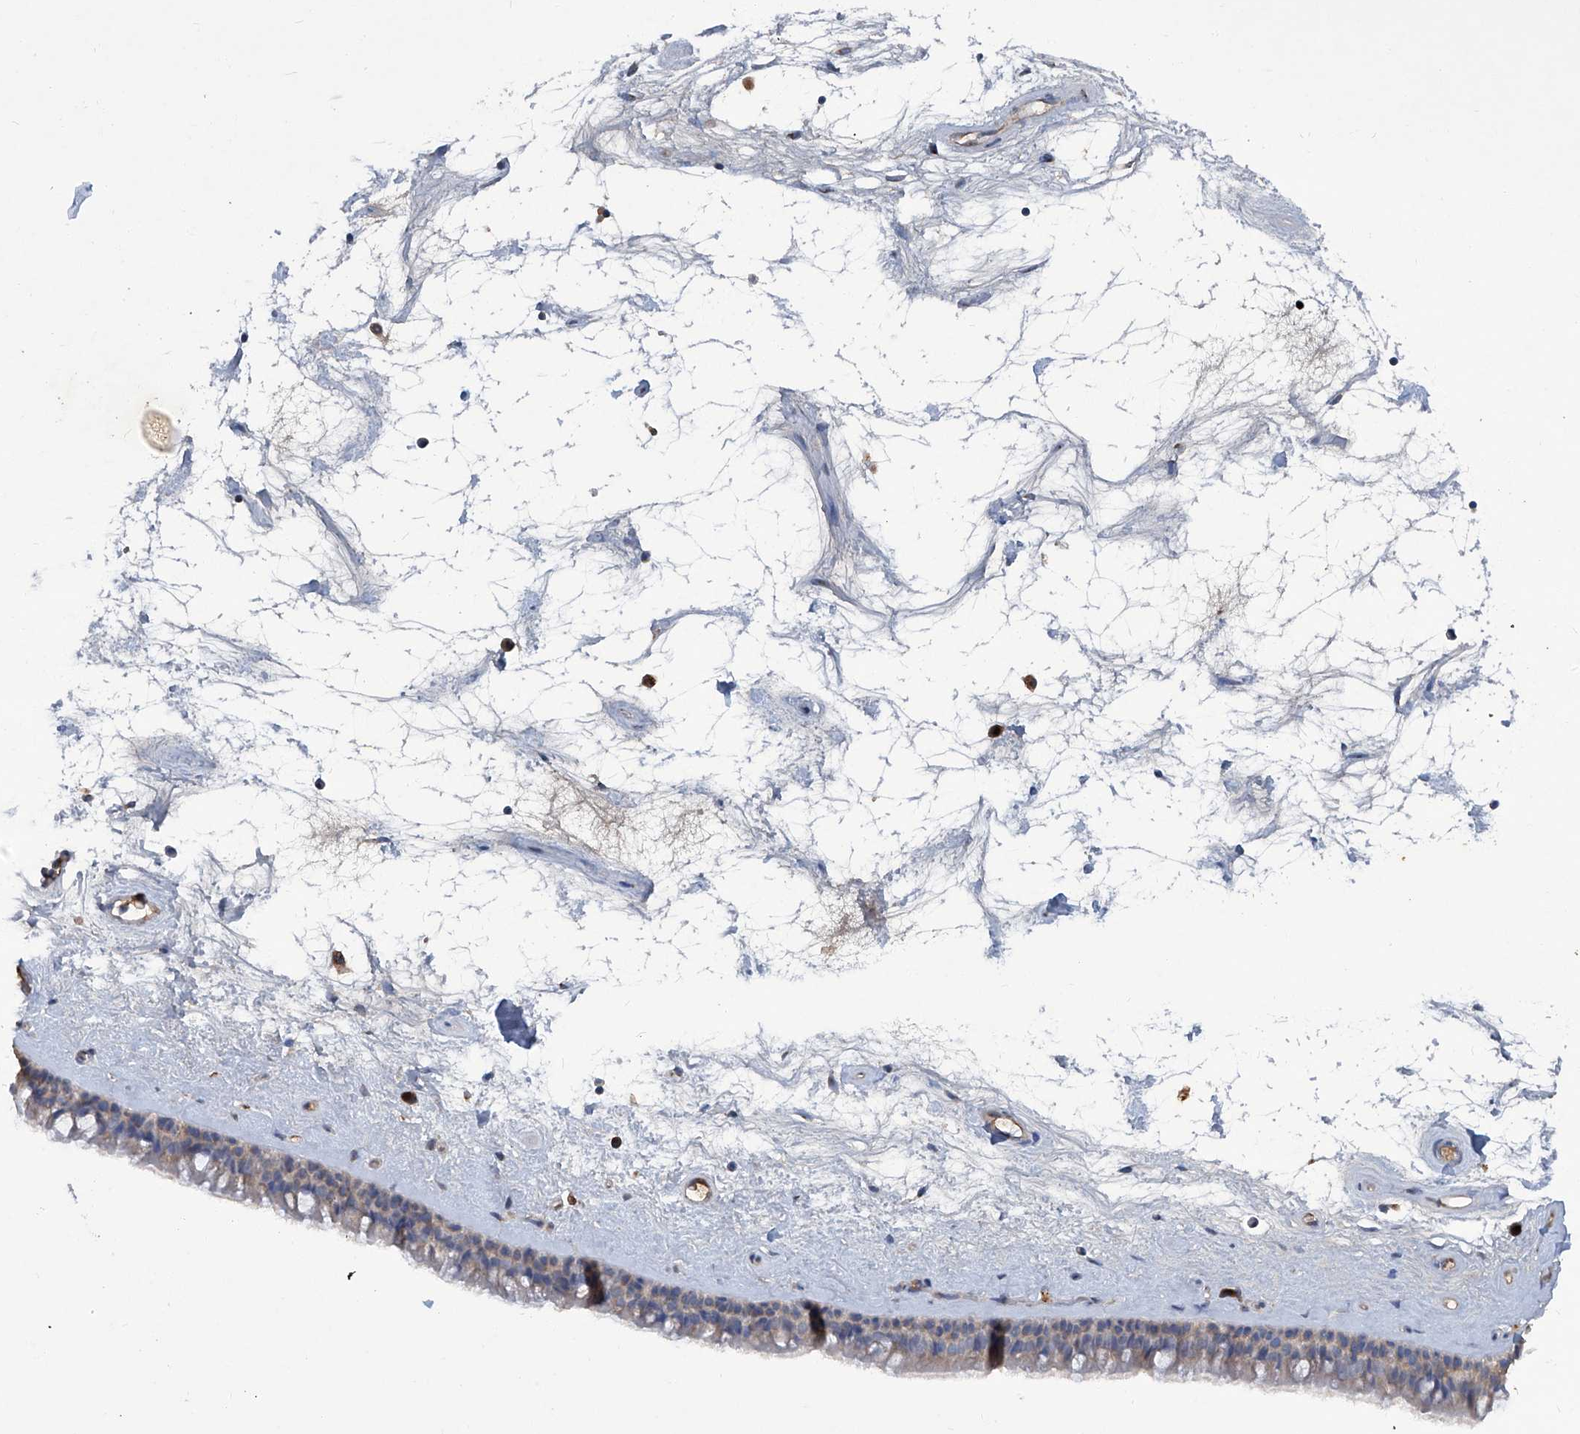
{"staining": {"intensity": "negative", "quantity": "none", "location": "none"}, "tissue": "nasopharynx", "cell_type": "Respiratory epithelial cells", "image_type": "normal", "snomed": [{"axis": "morphology", "description": "Normal tissue, NOS"}, {"axis": "topography", "description": "Nasopharynx"}], "caption": "Respiratory epithelial cells are negative for protein expression in normal human nasopharynx. Nuclei are stained in blue.", "gene": "PCSK5", "patient": {"sex": "male", "age": 64}}